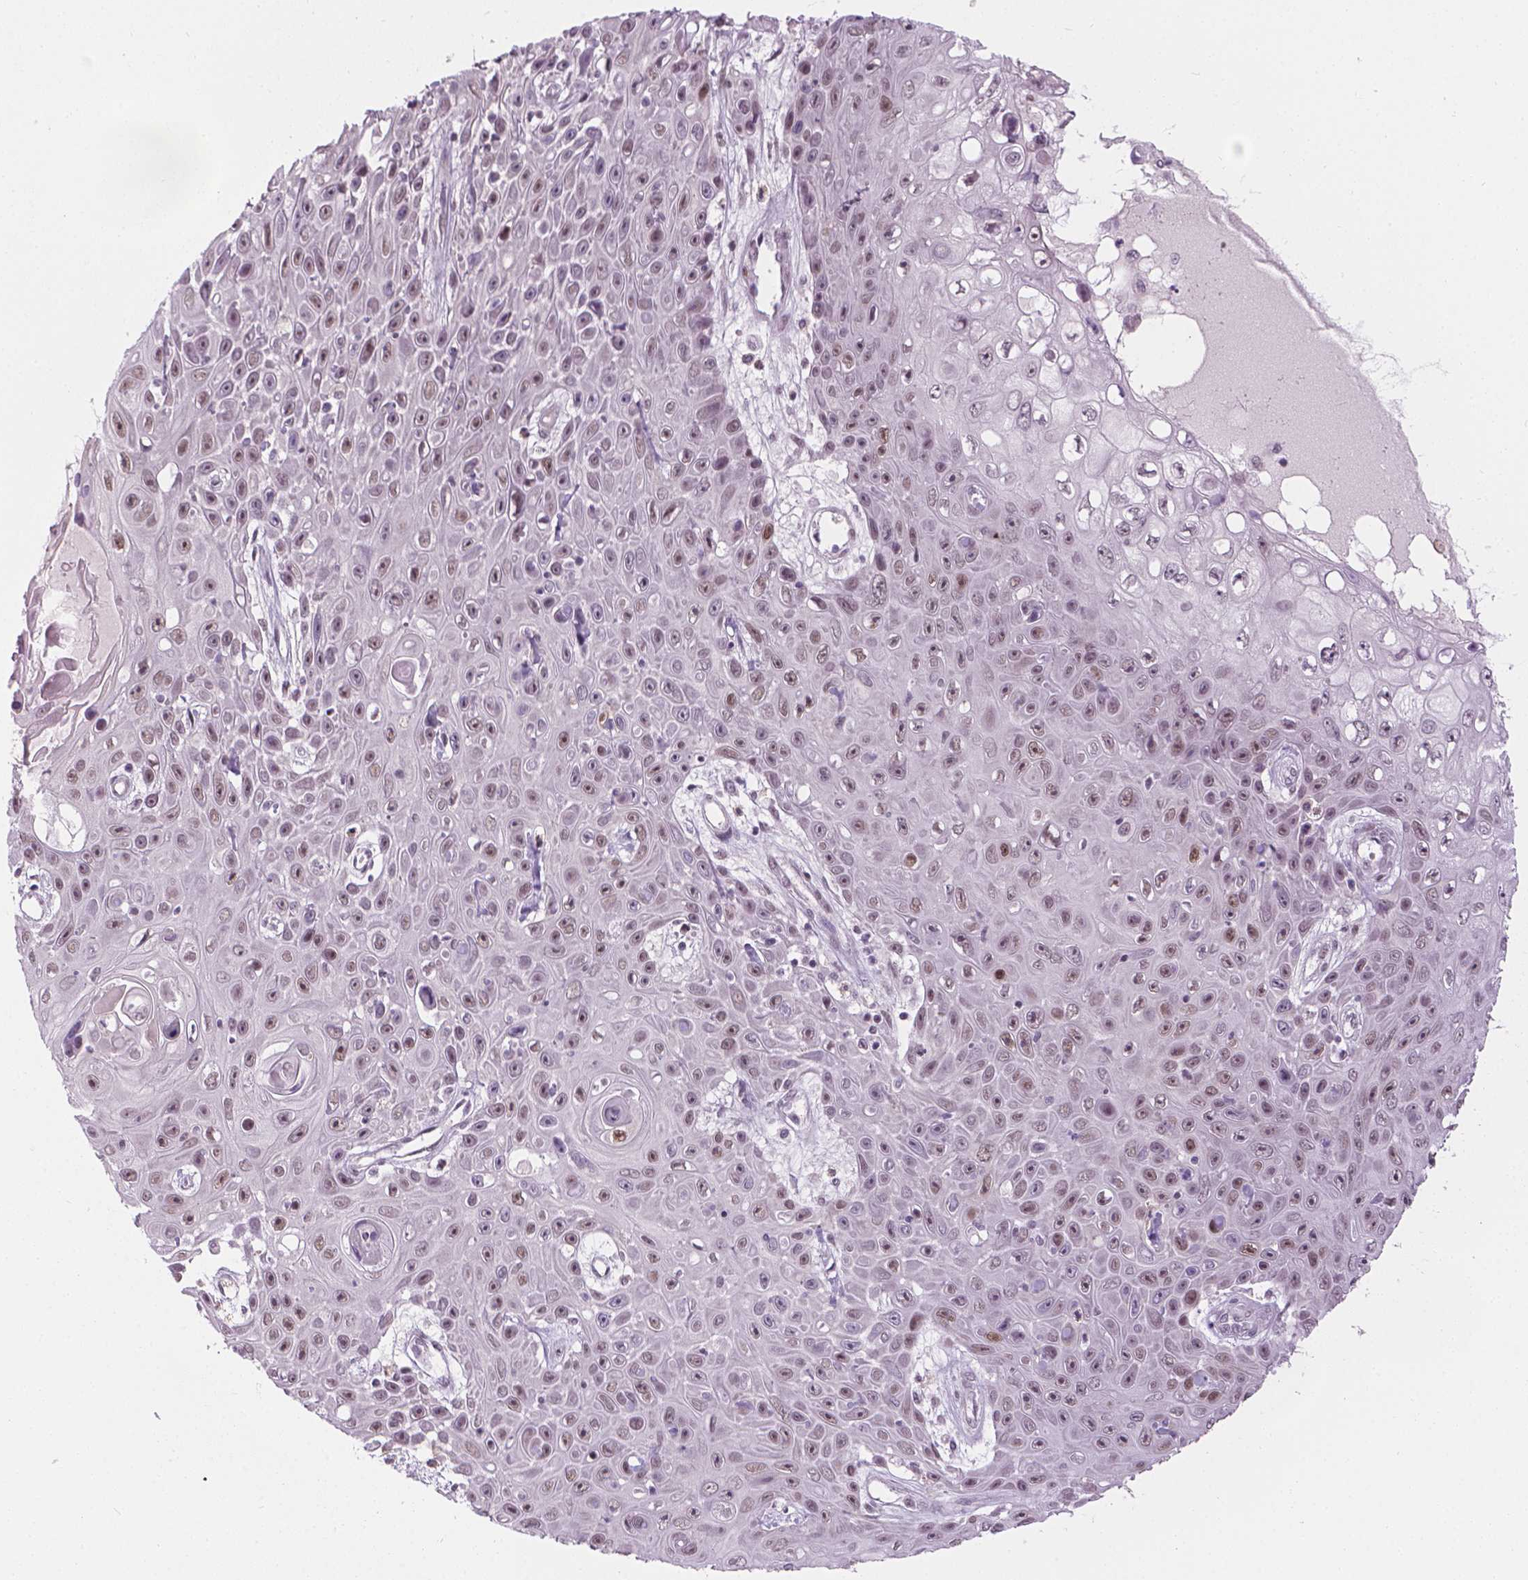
{"staining": {"intensity": "weak", "quantity": "25%-75%", "location": "nuclear"}, "tissue": "skin cancer", "cell_type": "Tumor cells", "image_type": "cancer", "snomed": [{"axis": "morphology", "description": "Squamous cell carcinoma, NOS"}, {"axis": "topography", "description": "Skin"}], "caption": "Immunohistochemistry of skin cancer shows low levels of weak nuclear staining in about 25%-75% of tumor cells.", "gene": "CDKN1C", "patient": {"sex": "male", "age": 82}}